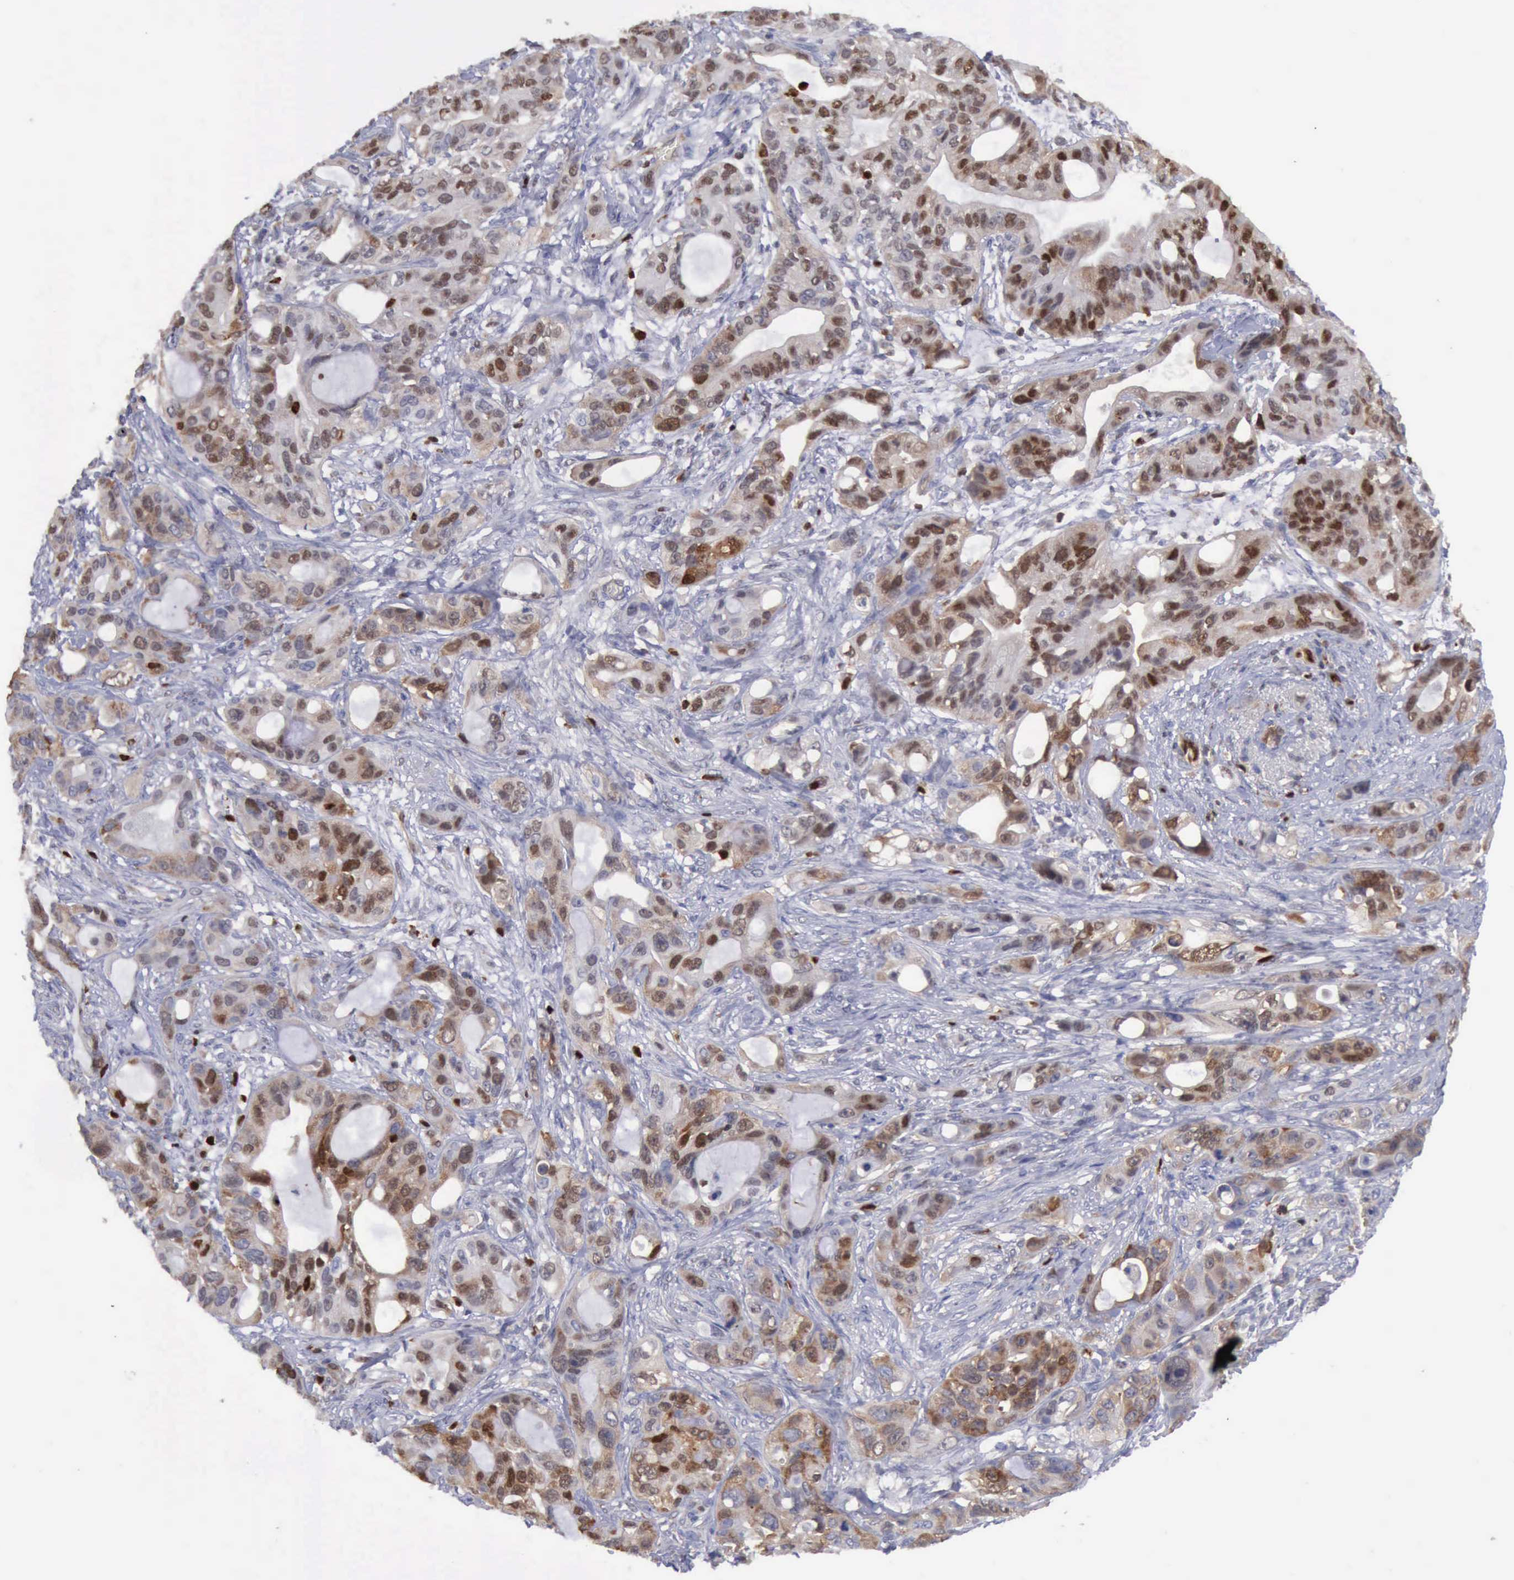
{"staining": {"intensity": "moderate", "quantity": "25%-75%", "location": "cytoplasmic/membranous,nuclear"}, "tissue": "stomach cancer", "cell_type": "Tumor cells", "image_type": "cancer", "snomed": [{"axis": "morphology", "description": "Adenocarcinoma, NOS"}, {"axis": "topography", "description": "Stomach, upper"}], "caption": "Immunohistochemical staining of human adenocarcinoma (stomach) demonstrates medium levels of moderate cytoplasmic/membranous and nuclear expression in approximately 25%-75% of tumor cells. Ihc stains the protein in brown and the nuclei are stained blue.", "gene": "PDCD4", "patient": {"sex": "male", "age": 47}}